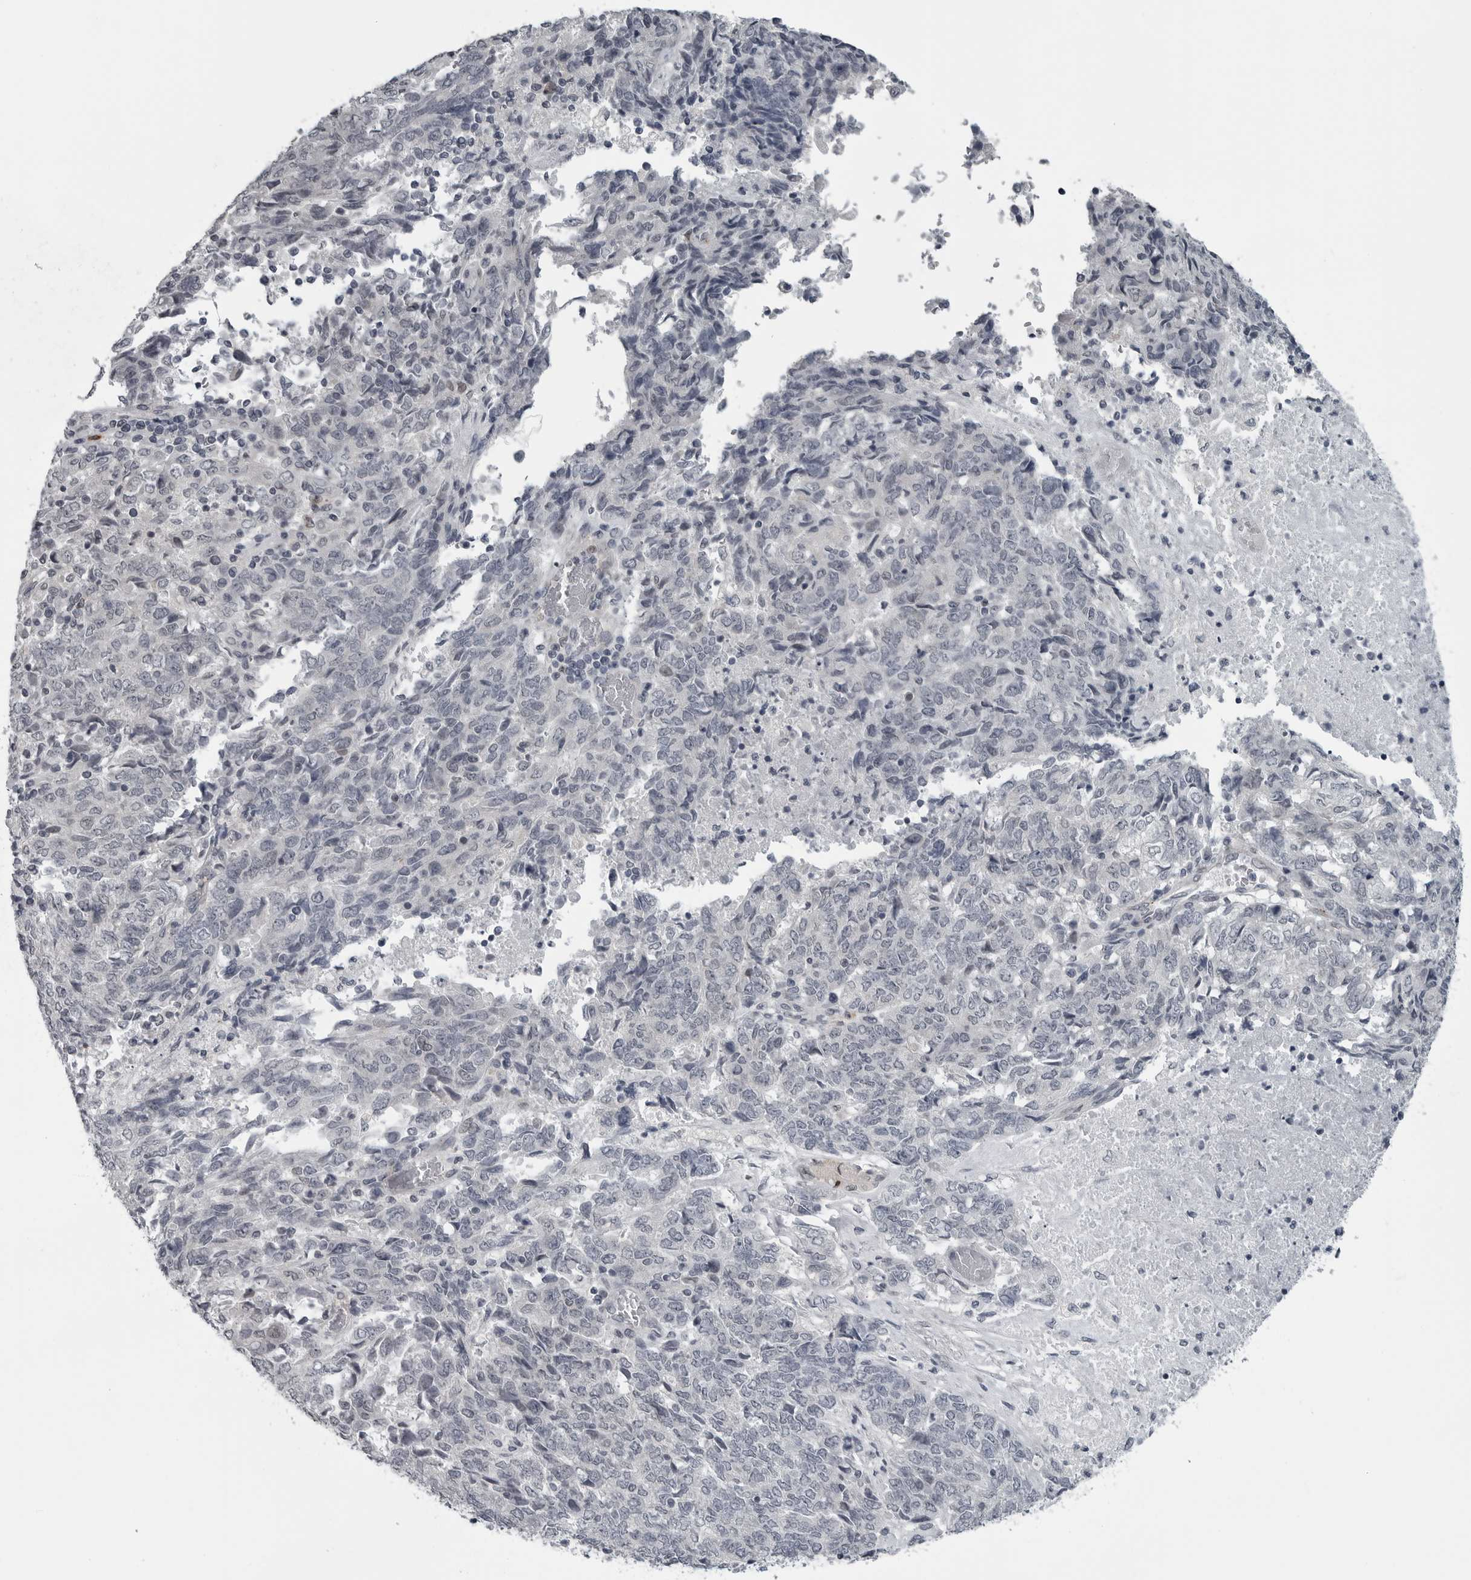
{"staining": {"intensity": "negative", "quantity": "none", "location": "none"}, "tissue": "endometrial cancer", "cell_type": "Tumor cells", "image_type": "cancer", "snomed": [{"axis": "morphology", "description": "Adenocarcinoma, NOS"}, {"axis": "topography", "description": "Endometrium"}], "caption": "Adenocarcinoma (endometrial) stained for a protein using IHC reveals no staining tumor cells.", "gene": "LYSMD1", "patient": {"sex": "female", "age": 80}}